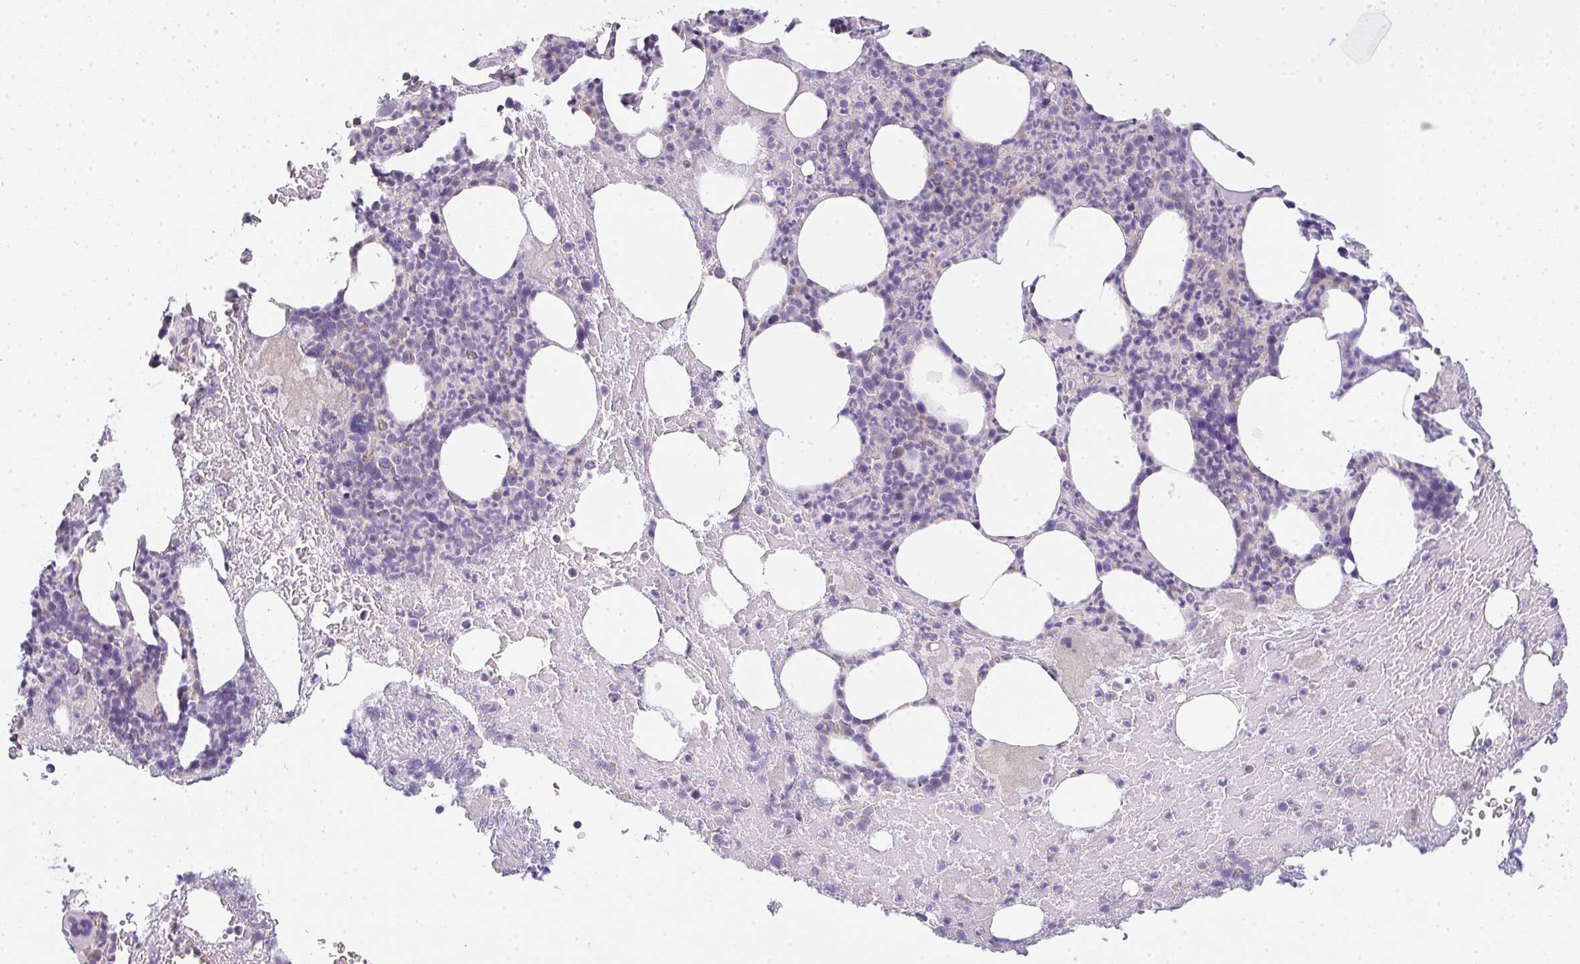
{"staining": {"intensity": "negative", "quantity": "none", "location": "none"}, "tissue": "bone marrow", "cell_type": "Hematopoietic cells", "image_type": "normal", "snomed": [{"axis": "morphology", "description": "Normal tissue, NOS"}, {"axis": "topography", "description": "Bone marrow"}], "caption": "A micrograph of bone marrow stained for a protein exhibits no brown staining in hematopoietic cells. (Brightfield microscopy of DAB immunohistochemistry (IHC) at high magnification).", "gene": "FILIP1", "patient": {"sex": "female", "age": 59}}